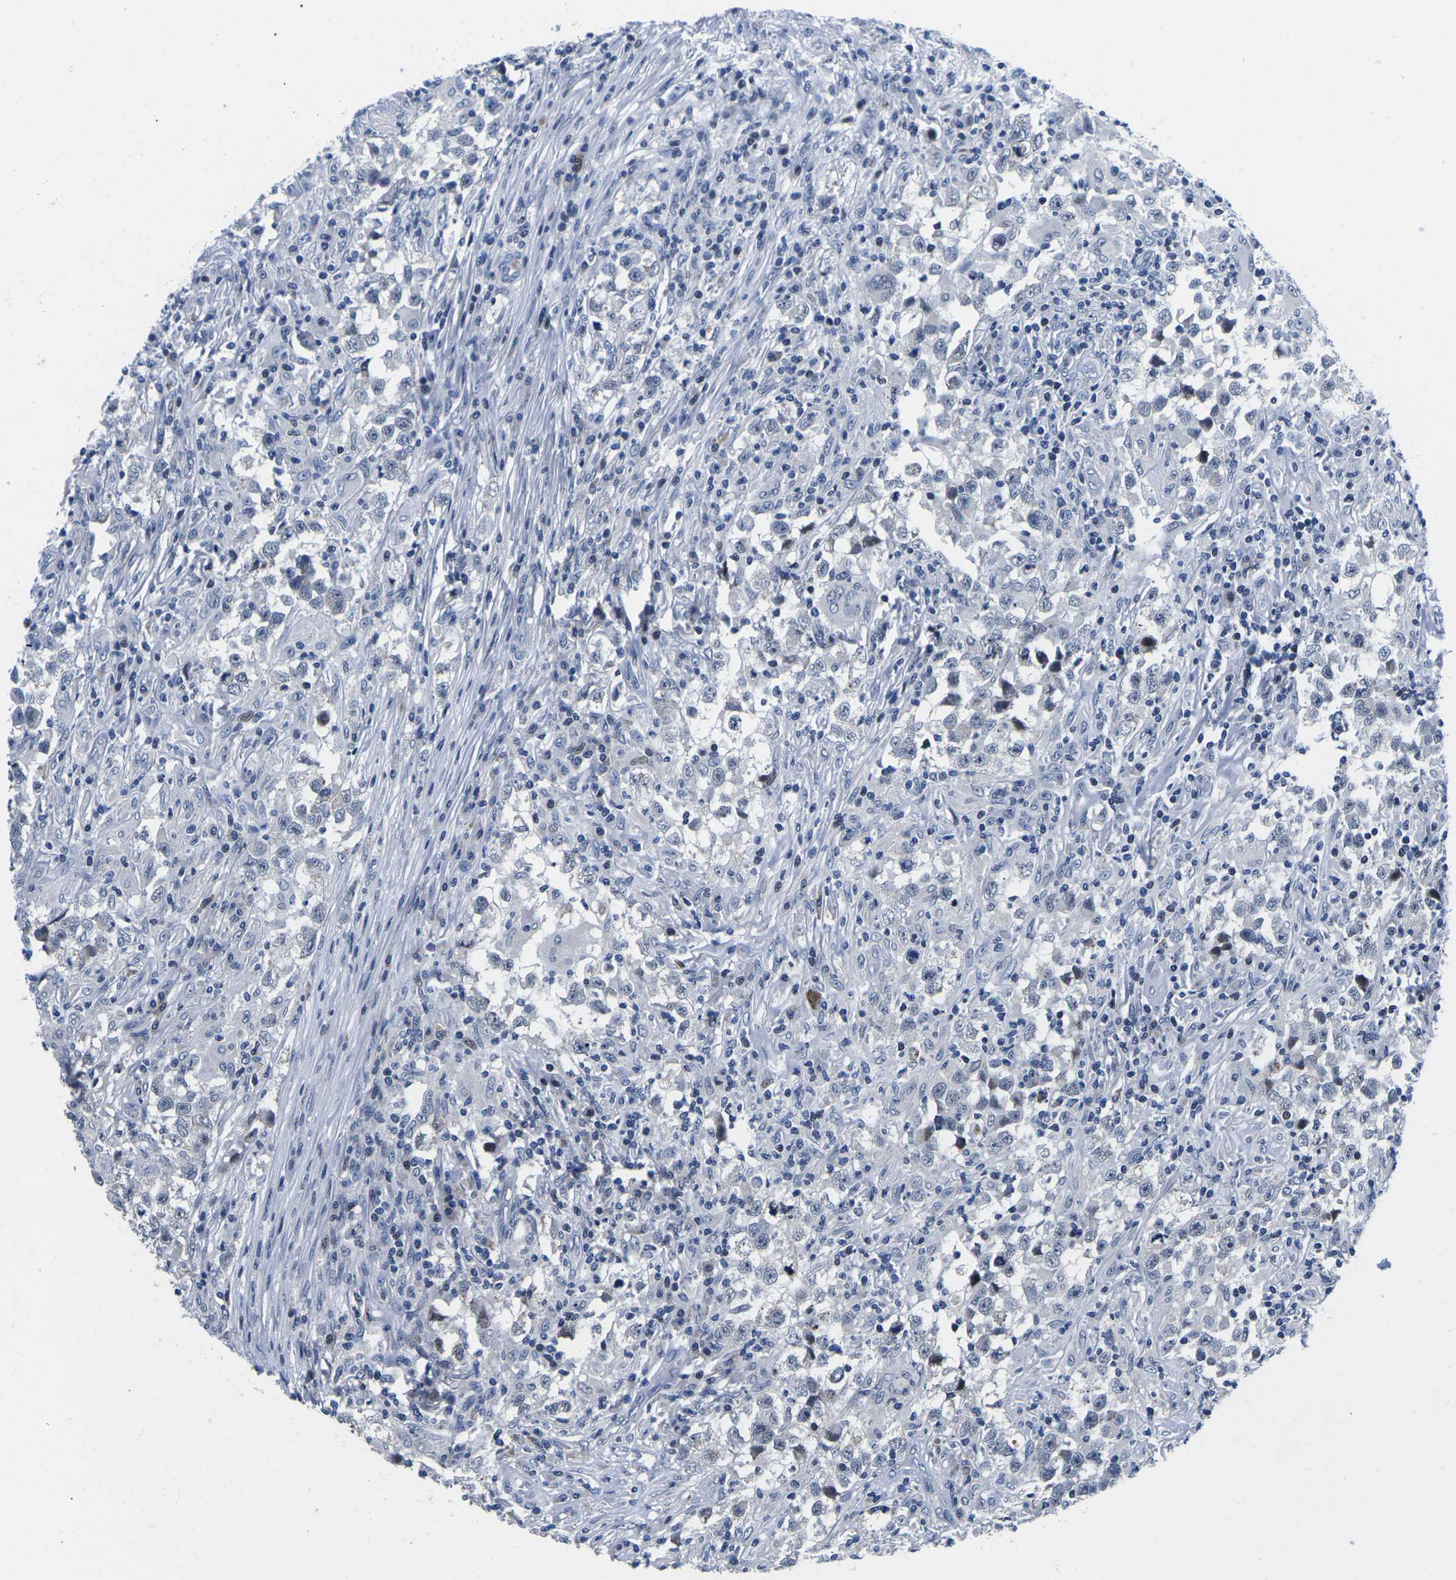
{"staining": {"intensity": "moderate", "quantity": "<25%", "location": "nuclear"}, "tissue": "testis cancer", "cell_type": "Tumor cells", "image_type": "cancer", "snomed": [{"axis": "morphology", "description": "Carcinoma, Embryonal, NOS"}, {"axis": "topography", "description": "Testis"}], "caption": "Immunohistochemical staining of human embryonal carcinoma (testis) shows low levels of moderate nuclear protein staining in about <25% of tumor cells.", "gene": "CDC73", "patient": {"sex": "male", "age": 21}}